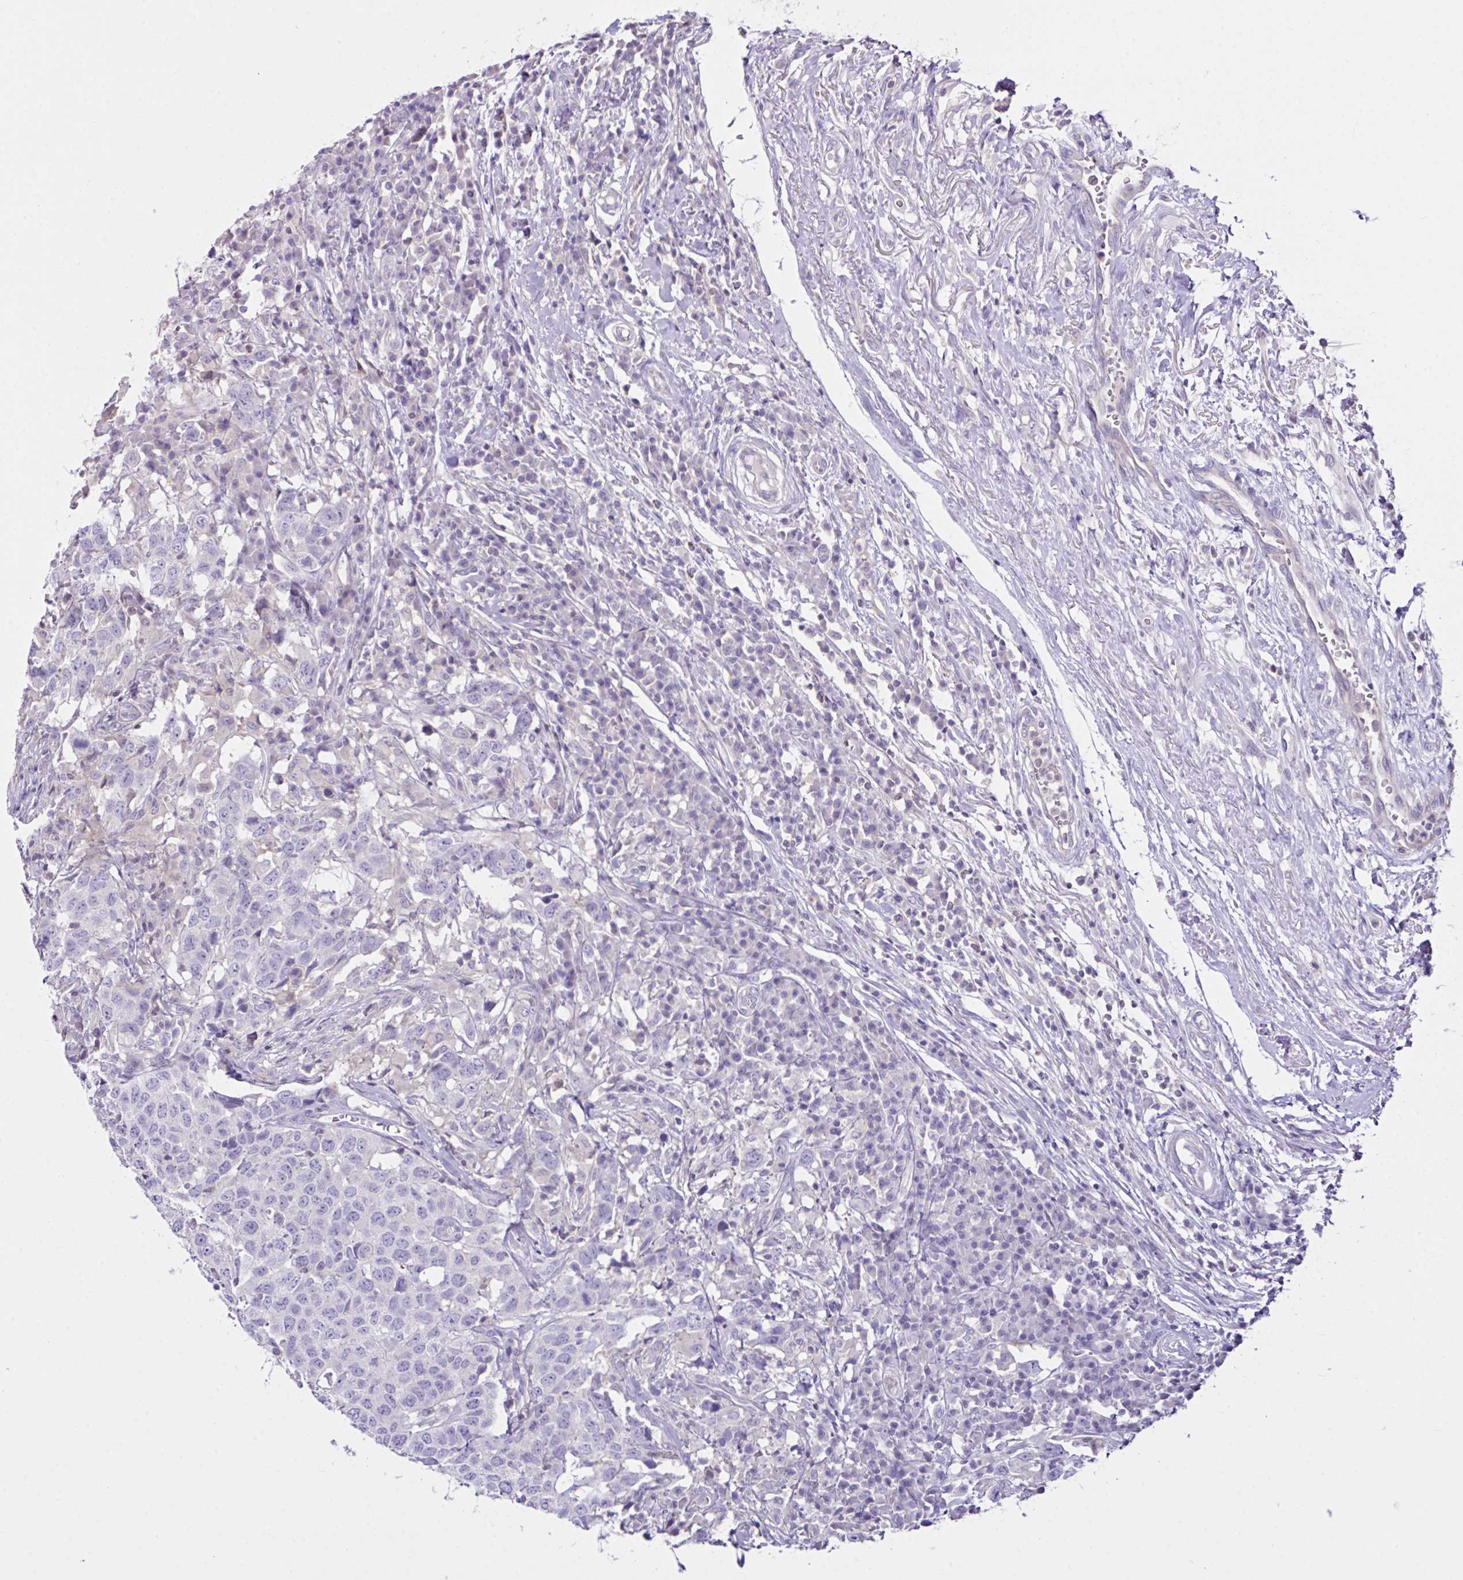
{"staining": {"intensity": "negative", "quantity": "none", "location": "none"}, "tissue": "head and neck cancer", "cell_type": "Tumor cells", "image_type": "cancer", "snomed": [{"axis": "morphology", "description": "Normal tissue, NOS"}, {"axis": "morphology", "description": "Squamous cell carcinoma, NOS"}, {"axis": "topography", "description": "Skeletal muscle"}, {"axis": "topography", "description": "Vascular tissue"}, {"axis": "topography", "description": "Peripheral nerve tissue"}, {"axis": "topography", "description": "Head-Neck"}], "caption": "Head and neck cancer was stained to show a protein in brown. There is no significant staining in tumor cells. (Stains: DAB IHC with hematoxylin counter stain, Microscopy: brightfield microscopy at high magnification).", "gene": "D2HGDH", "patient": {"sex": "male", "age": 66}}